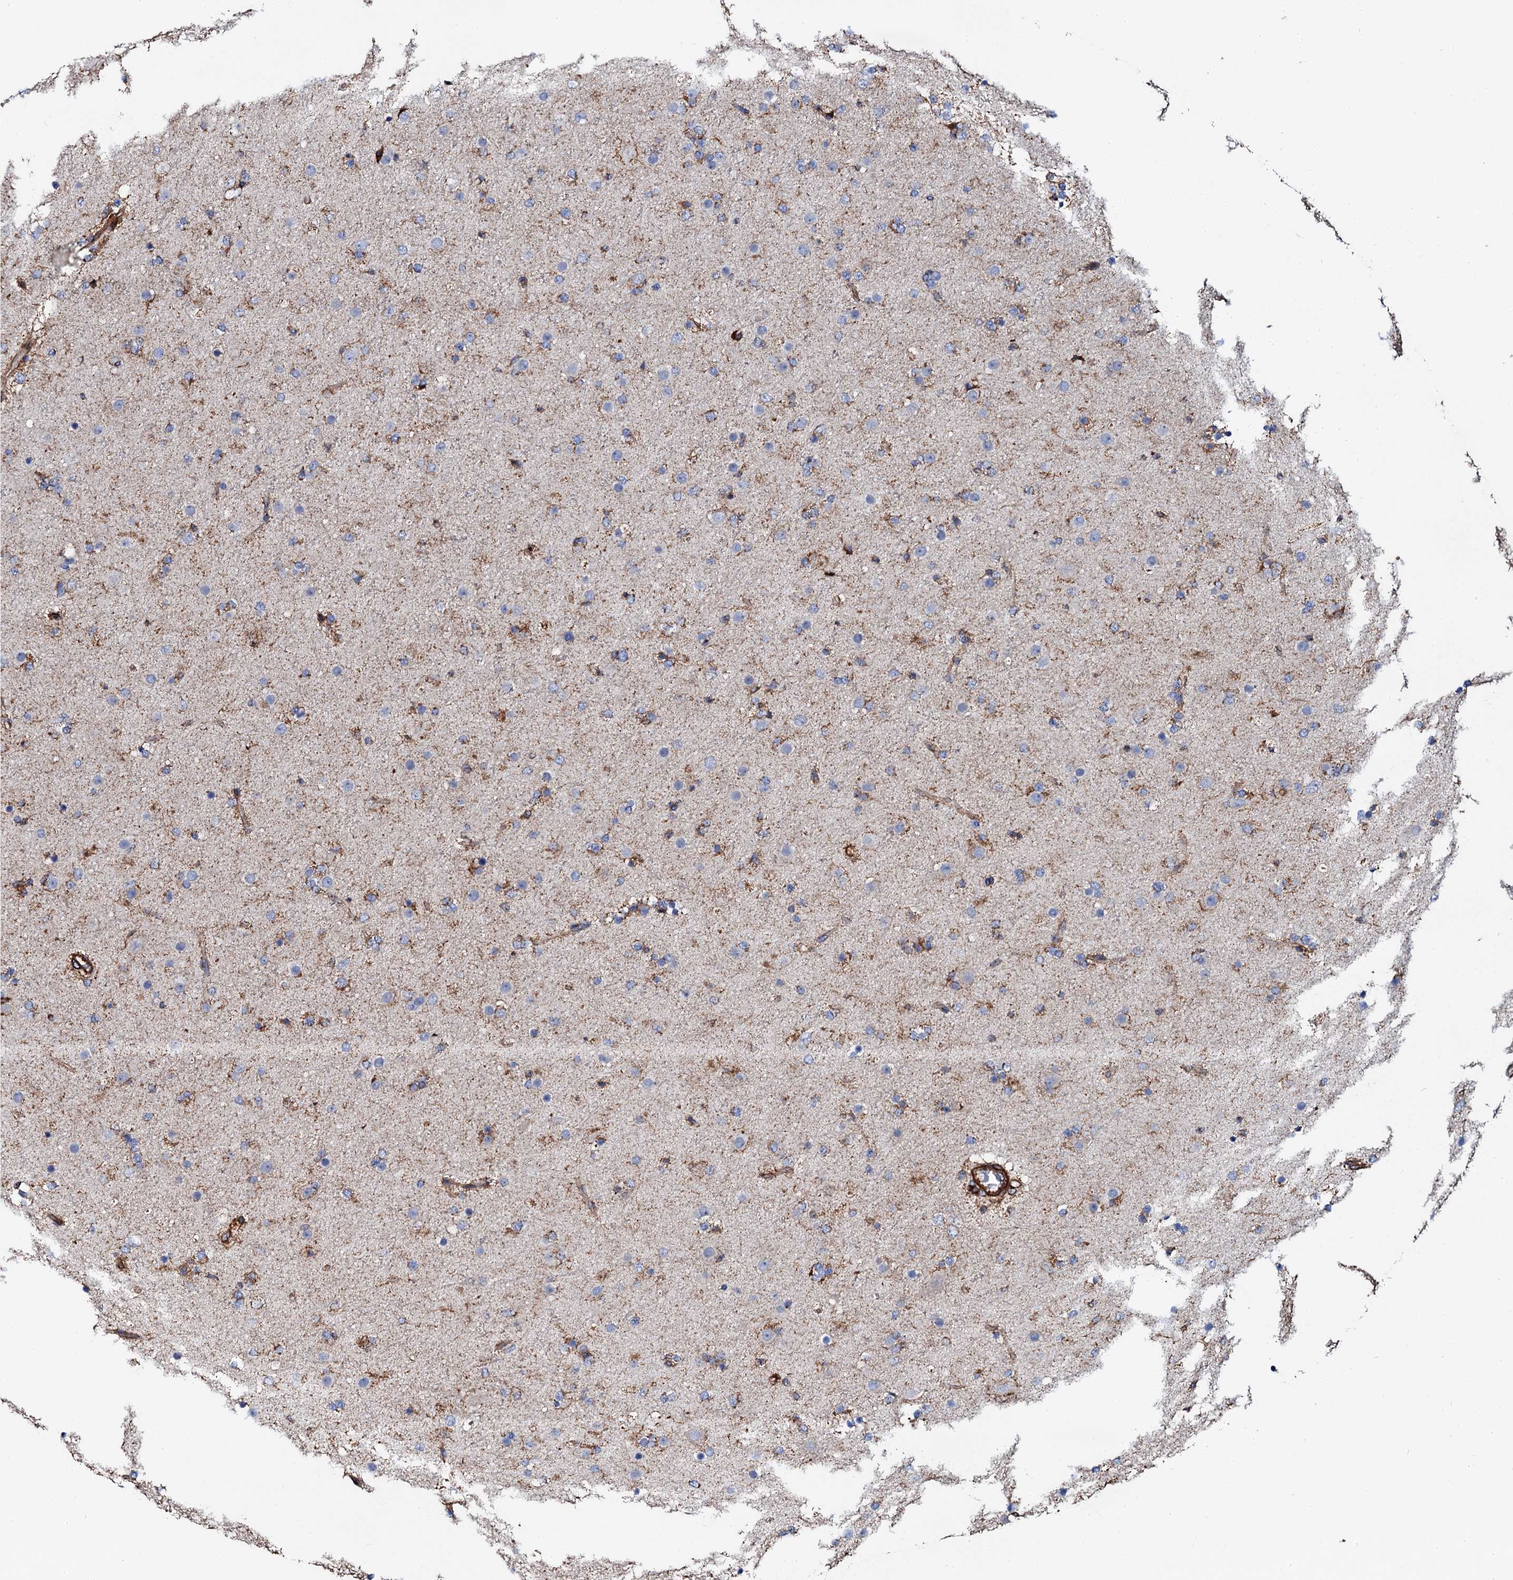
{"staining": {"intensity": "moderate", "quantity": "<25%", "location": "cytoplasmic/membranous"}, "tissue": "glioma", "cell_type": "Tumor cells", "image_type": "cancer", "snomed": [{"axis": "morphology", "description": "Glioma, malignant, Low grade"}, {"axis": "topography", "description": "Brain"}], "caption": "Tumor cells show low levels of moderate cytoplasmic/membranous expression in approximately <25% of cells in human malignant glioma (low-grade).", "gene": "INTS10", "patient": {"sex": "male", "age": 65}}